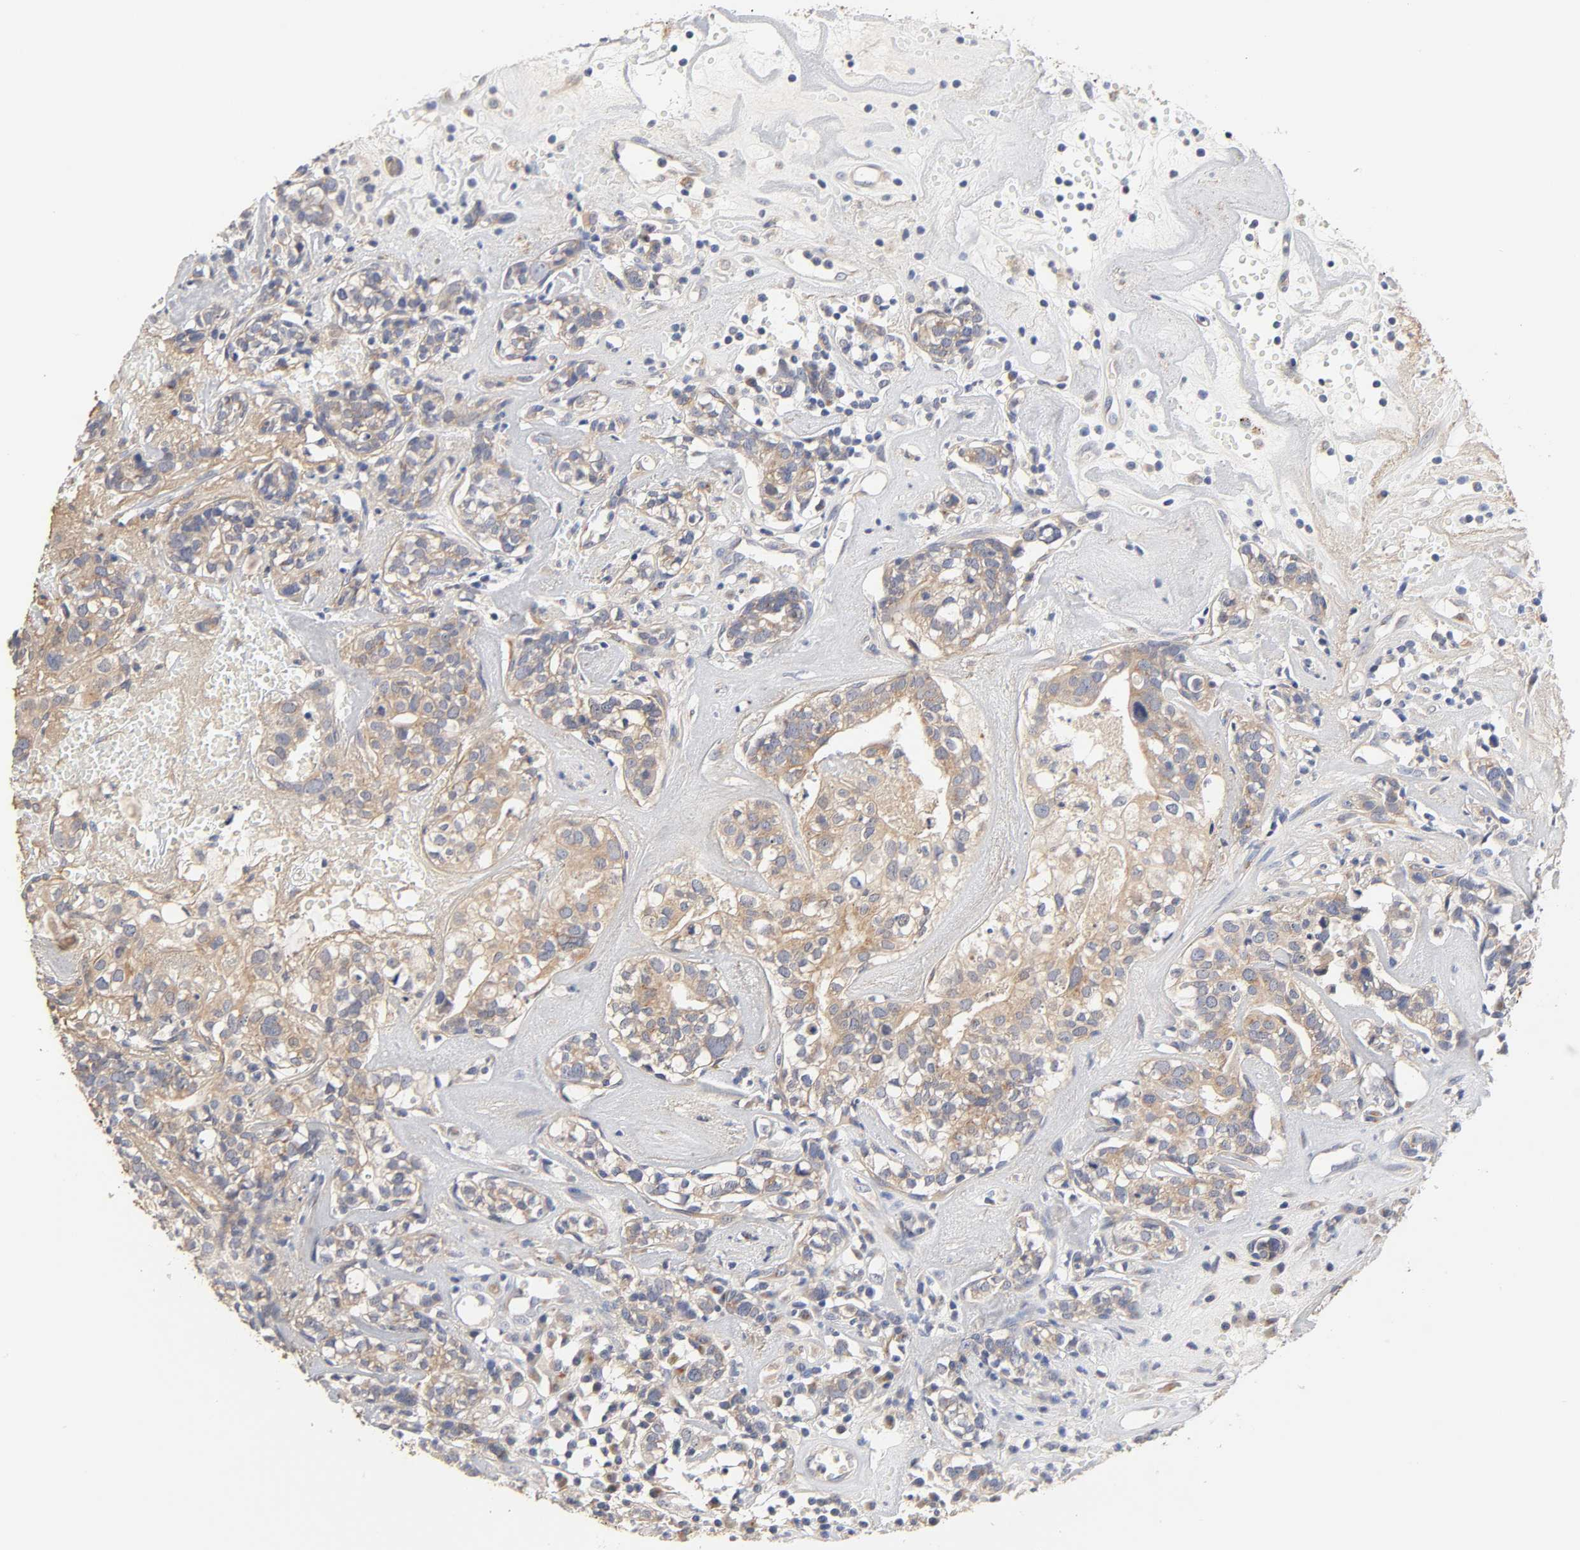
{"staining": {"intensity": "moderate", "quantity": ">75%", "location": "cytoplasmic/membranous"}, "tissue": "head and neck cancer", "cell_type": "Tumor cells", "image_type": "cancer", "snomed": [{"axis": "morphology", "description": "Adenocarcinoma, NOS"}, {"axis": "topography", "description": "Salivary gland"}, {"axis": "topography", "description": "Head-Neck"}], "caption": "A brown stain shows moderate cytoplasmic/membranous positivity of a protein in human head and neck cancer (adenocarcinoma) tumor cells.", "gene": "C17orf75", "patient": {"sex": "female", "age": 65}}